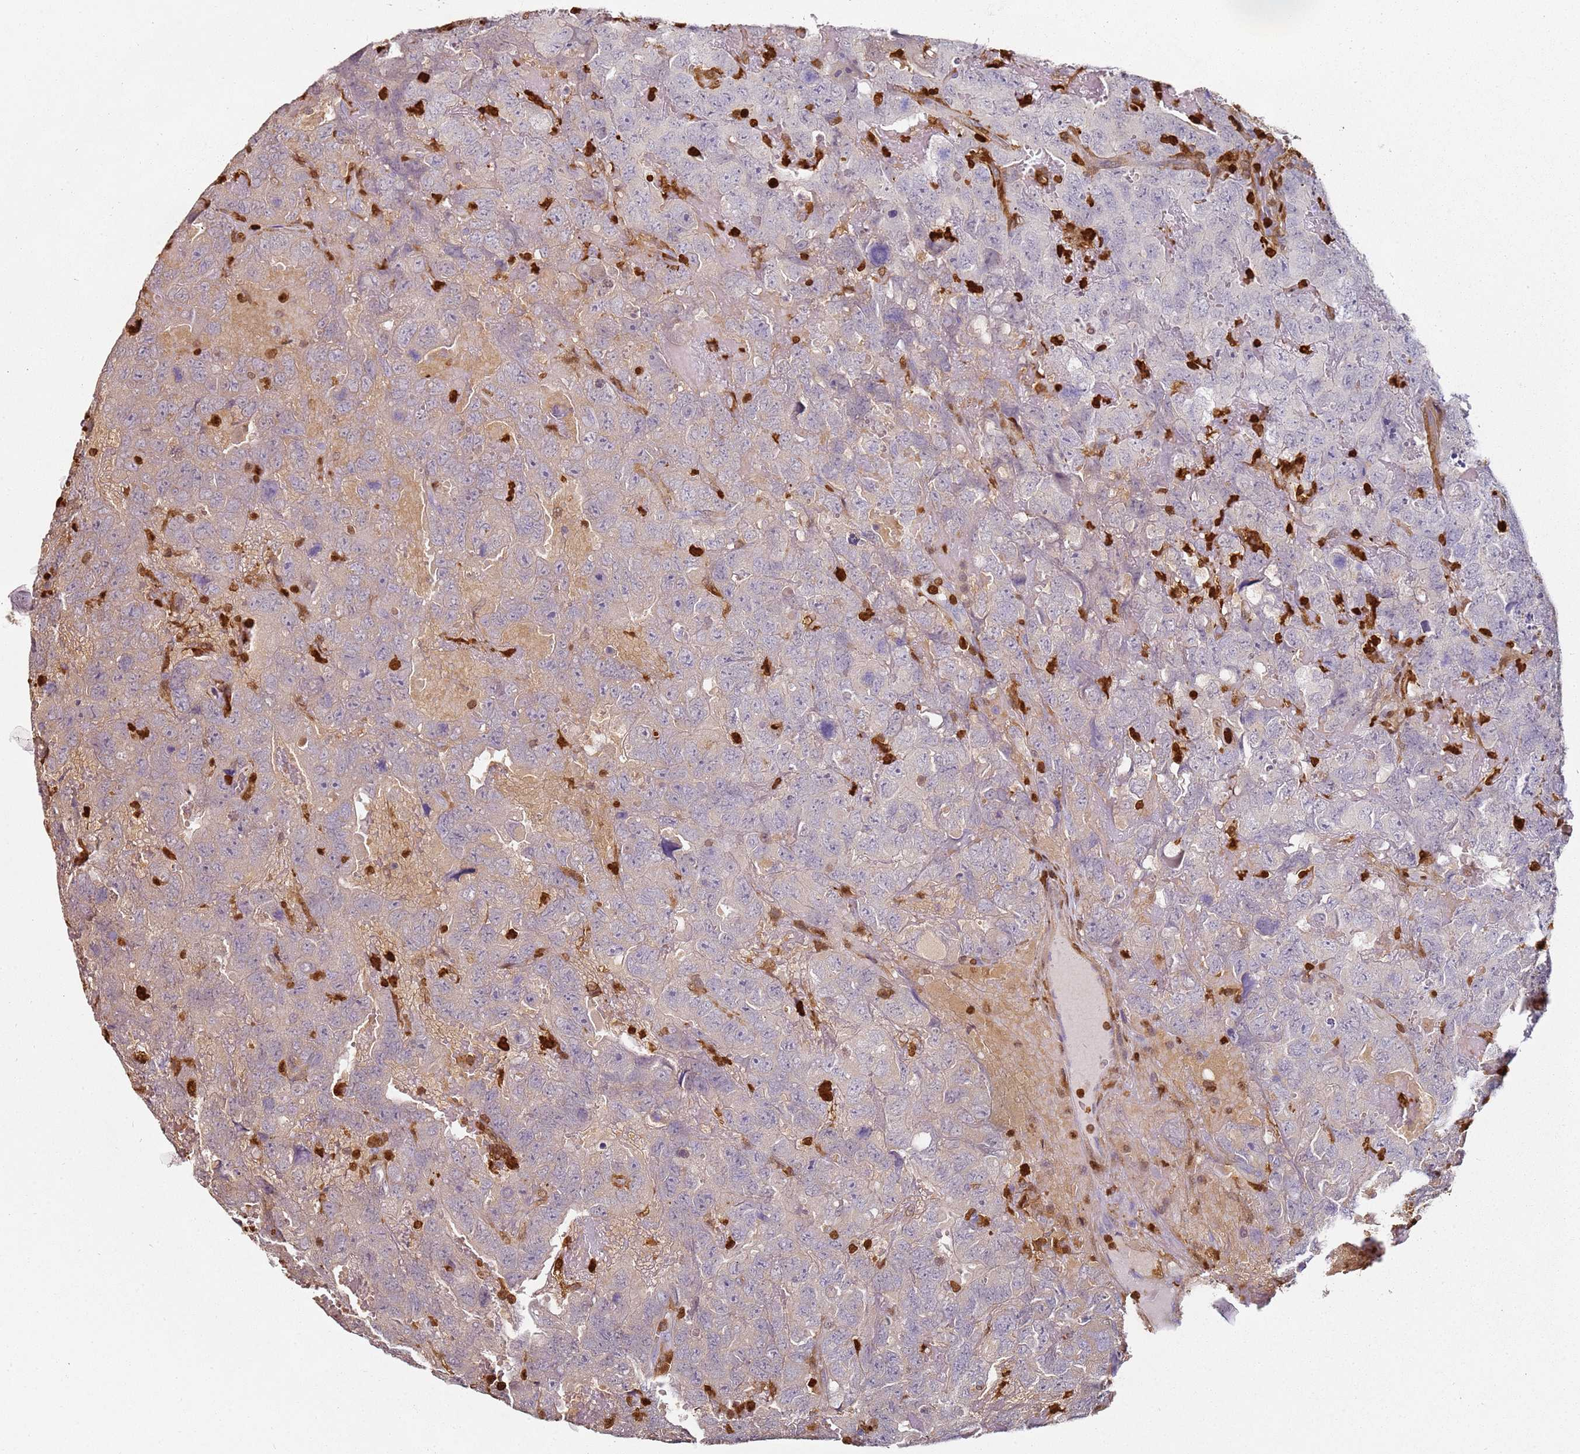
{"staining": {"intensity": "weak", "quantity": "<25%", "location": "cytoplasmic/membranous"}, "tissue": "testis cancer", "cell_type": "Tumor cells", "image_type": "cancer", "snomed": [{"axis": "morphology", "description": "Carcinoma, Embryonal, NOS"}, {"axis": "topography", "description": "Testis"}], "caption": "The immunohistochemistry (IHC) histopathology image has no significant expression in tumor cells of testis cancer tissue.", "gene": "S100A4", "patient": {"sex": "male", "age": 45}}